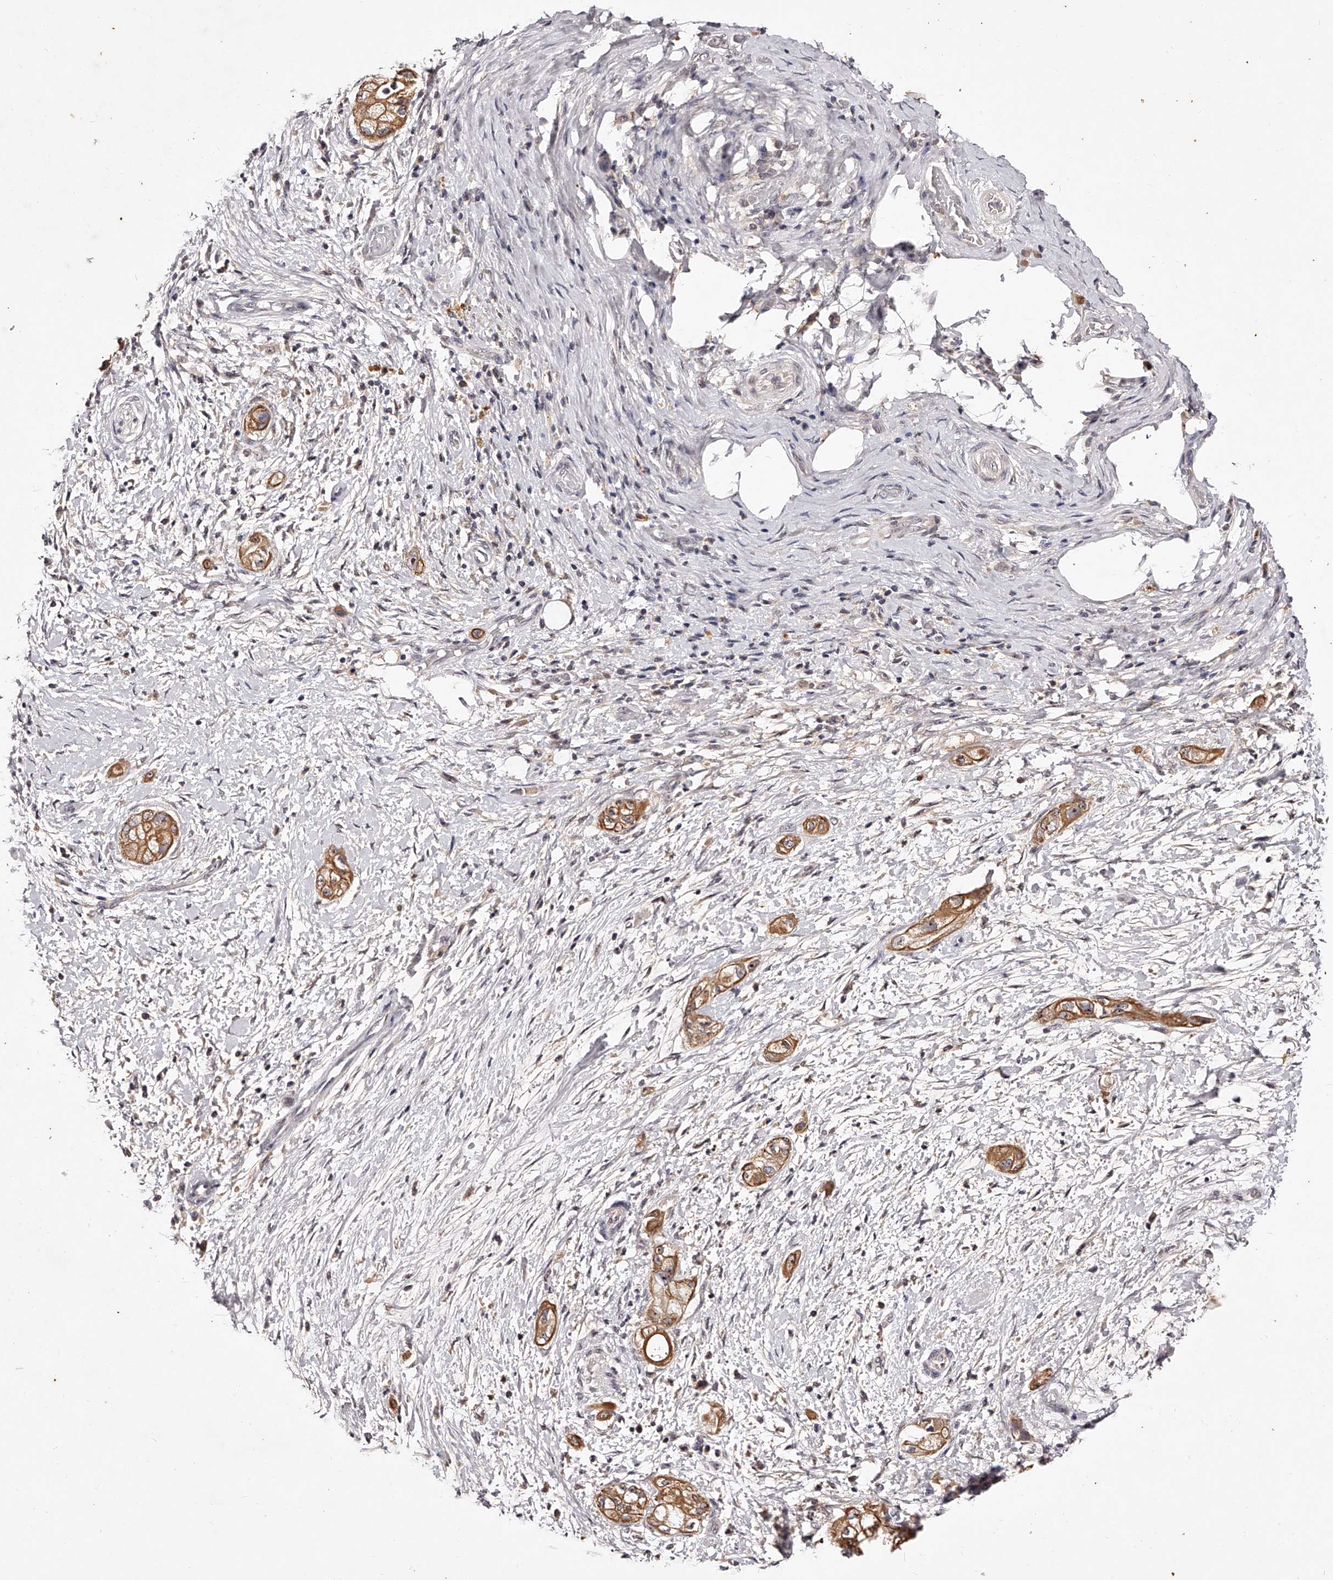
{"staining": {"intensity": "moderate", "quantity": ">75%", "location": "cytoplasmic/membranous"}, "tissue": "pancreatic cancer", "cell_type": "Tumor cells", "image_type": "cancer", "snomed": [{"axis": "morphology", "description": "Adenocarcinoma, NOS"}, {"axis": "topography", "description": "Pancreas"}], "caption": "Immunohistochemistry (IHC) image of neoplastic tissue: human pancreatic cancer stained using immunohistochemistry (IHC) shows medium levels of moderate protein expression localized specifically in the cytoplasmic/membranous of tumor cells, appearing as a cytoplasmic/membranous brown color.", "gene": "PHACTR1", "patient": {"sex": "male", "age": 58}}